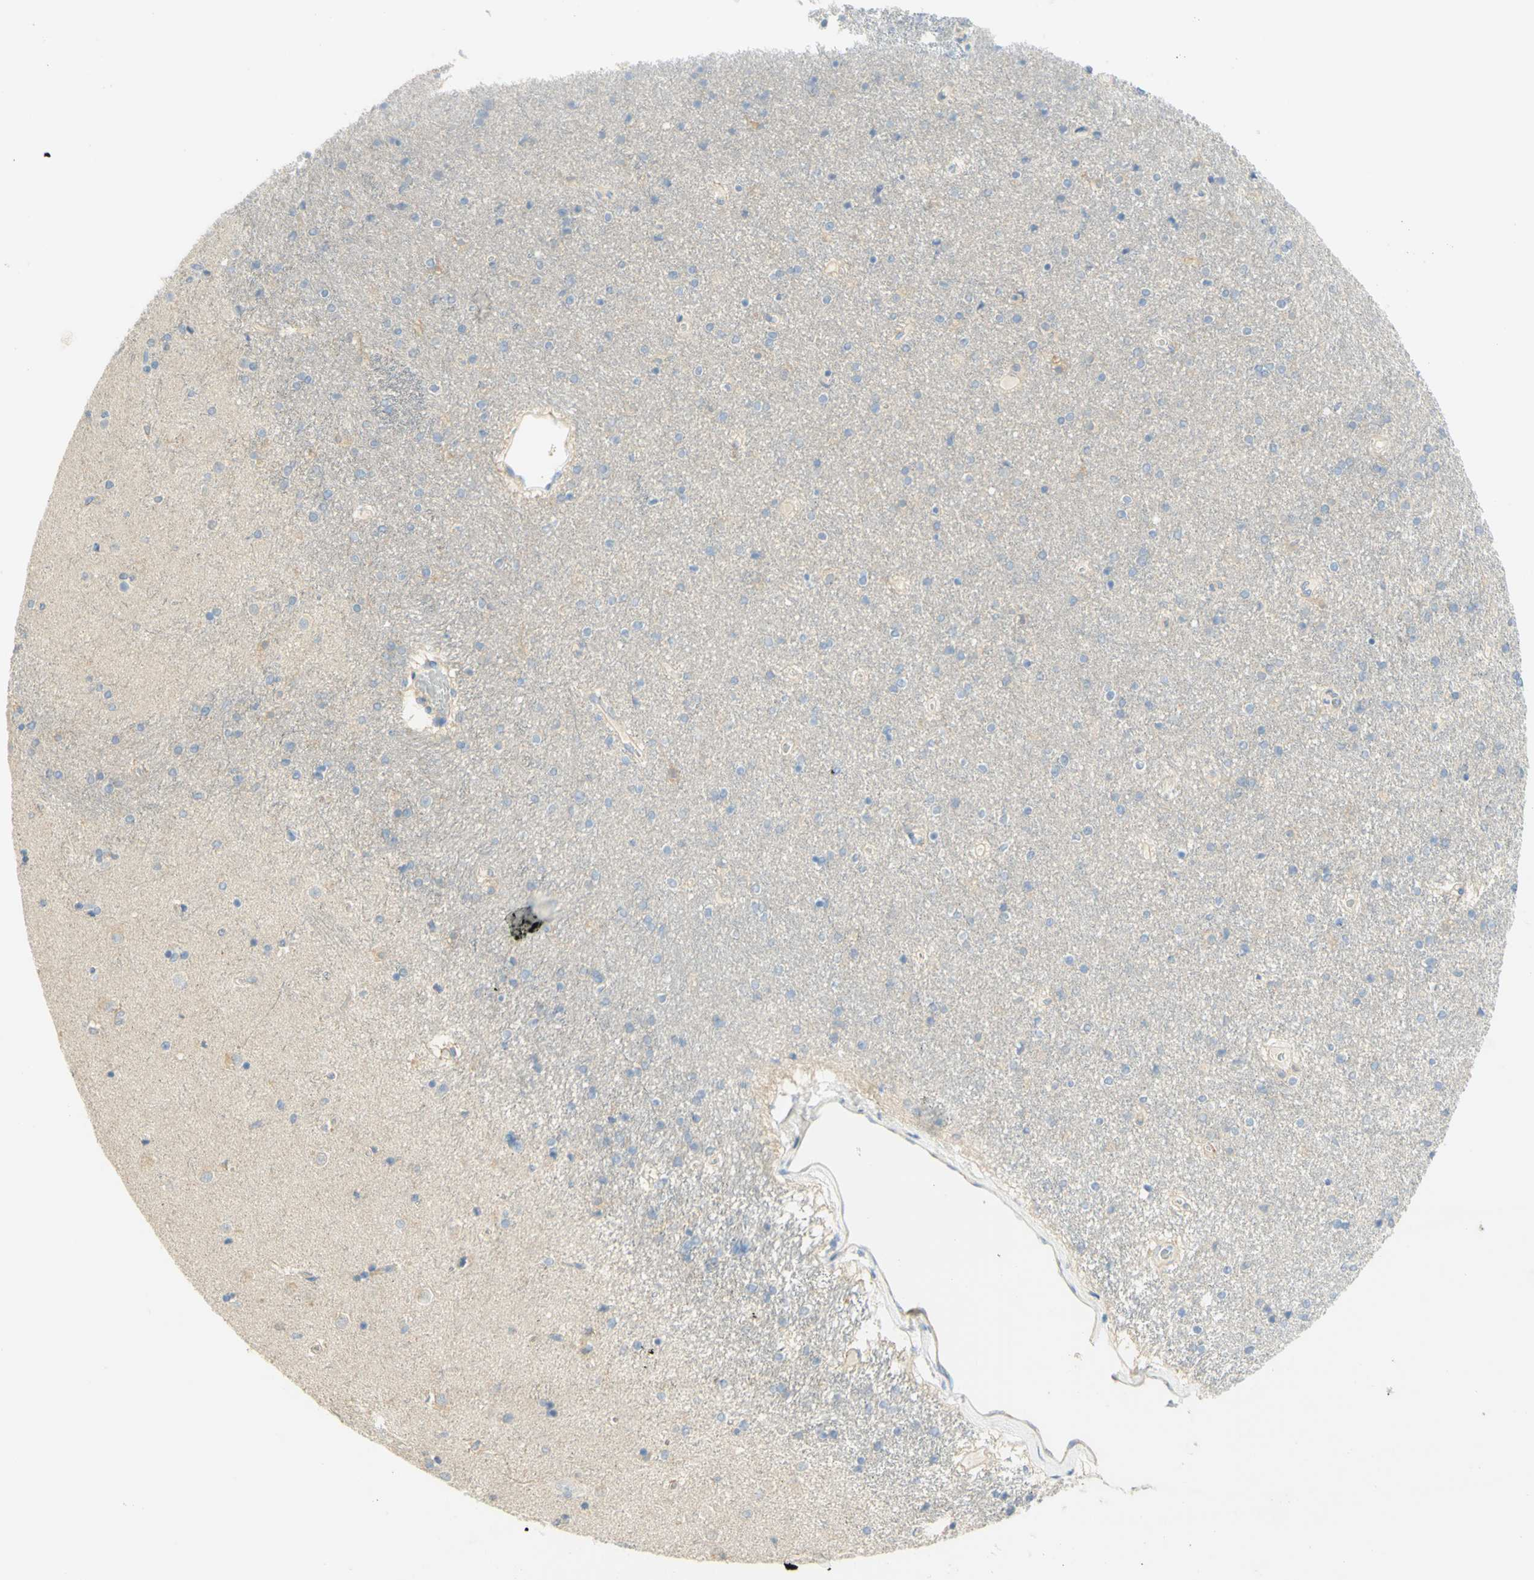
{"staining": {"intensity": "negative", "quantity": "none", "location": "none"}, "tissue": "caudate", "cell_type": "Glial cells", "image_type": "normal", "snomed": [{"axis": "morphology", "description": "Normal tissue, NOS"}, {"axis": "topography", "description": "Lateral ventricle wall"}], "caption": "DAB (3,3'-diaminobenzidine) immunohistochemical staining of normal human caudate shows no significant staining in glial cells. (DAB (3,3'-diaminobenzidine) immunohistochemistry visualized using brightfield microscopy, high magnification).", "gene": "GCNT3", "patient": {"sex": "female", "age": 54}}